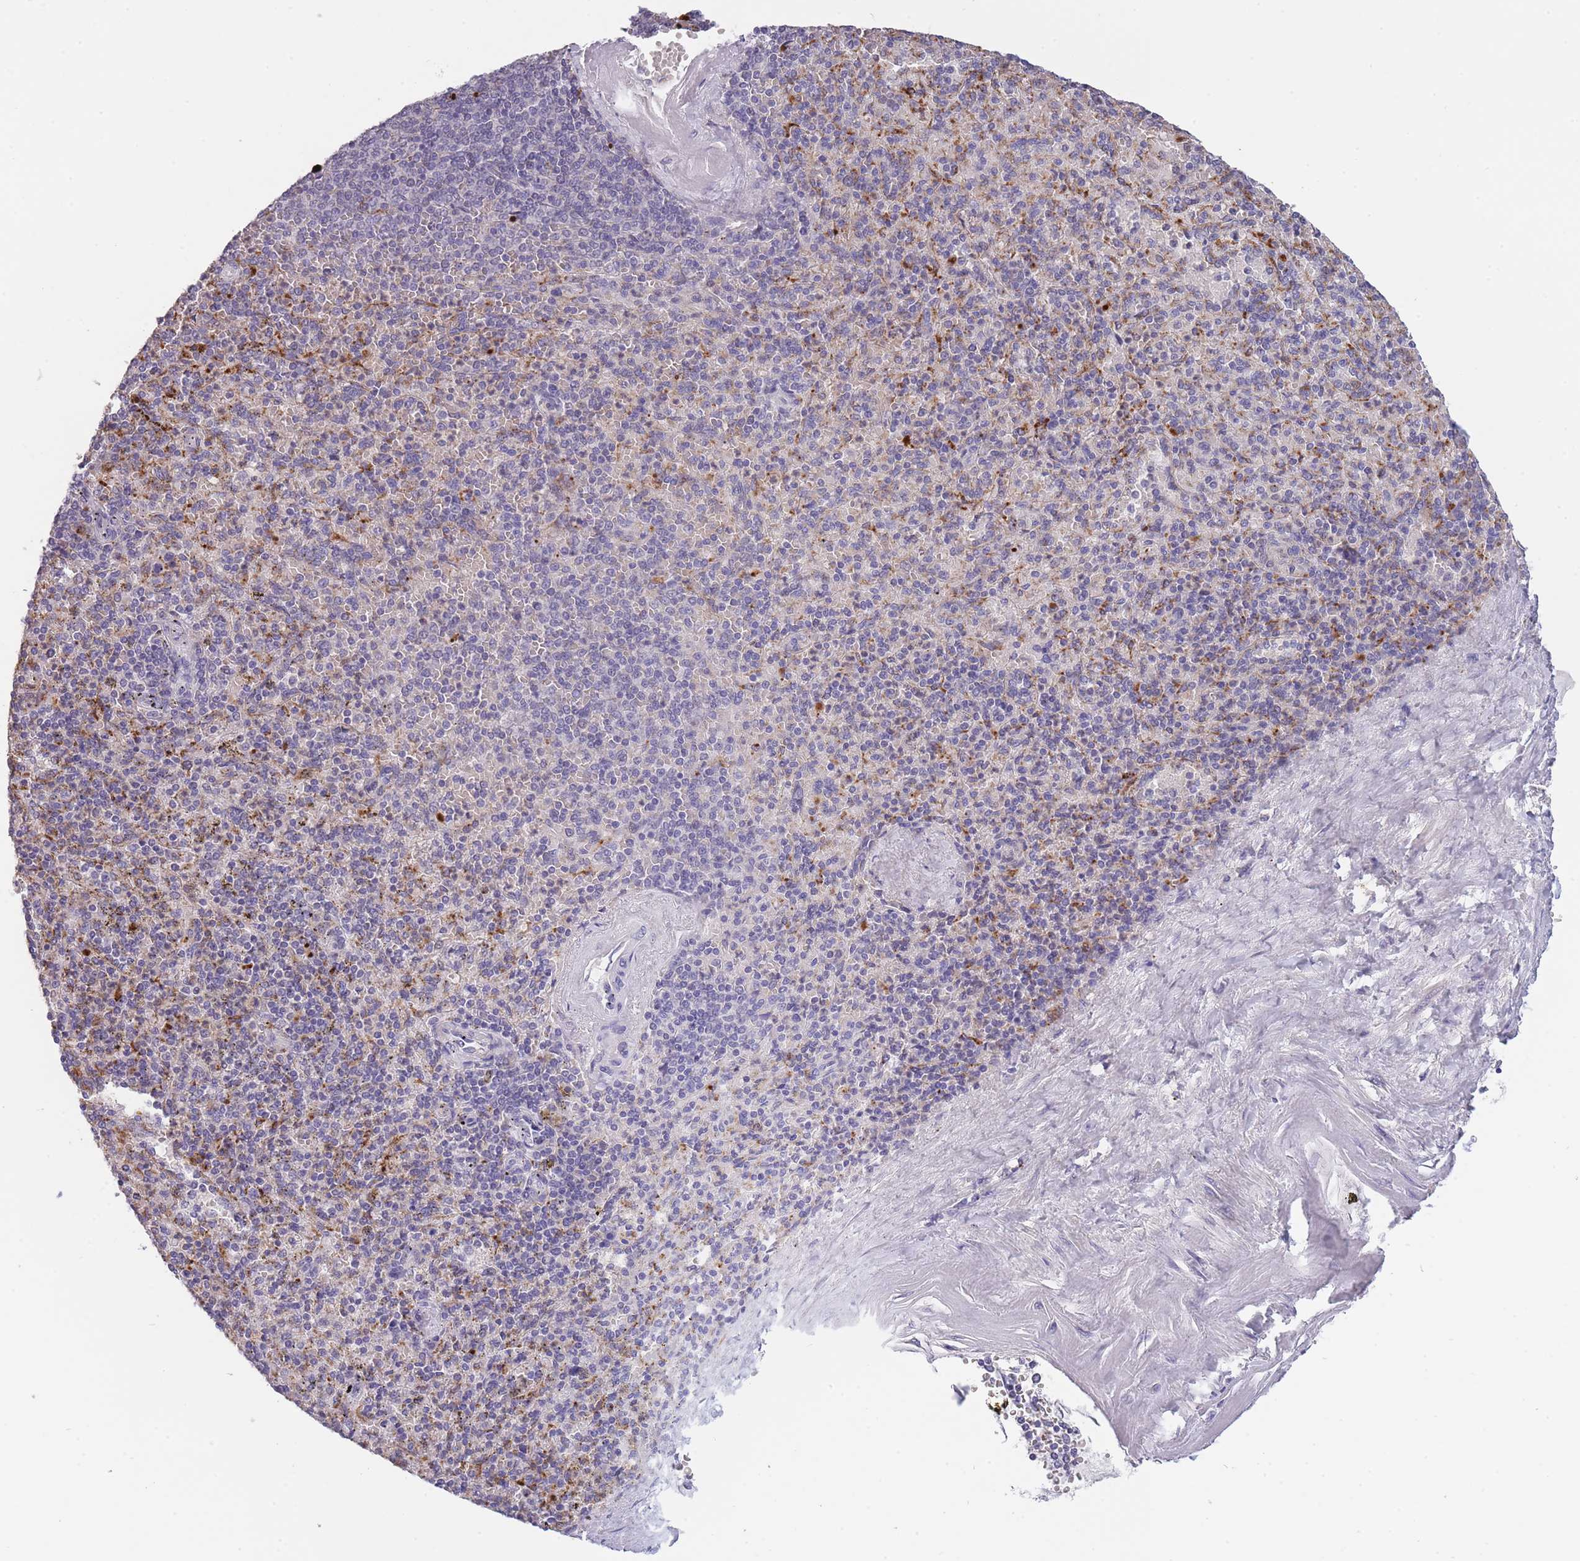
{"staining": {"intensity": "strong", "quantity": "25%-75%", "location": "cytoplasmic/membranous"}, "tissue": "spleen", "cell_type": "Cells in red pulp", "image_type": "normal", "snomed": [{"axis": "morphology", "description": "Normal tissue, NOS"}, {"axis": "topography", "description": "Spleen"}], "caption": "Human spleen stained for a protein (brown) reveals strong cytoplasmic/membranous positive staining in approximately 25%-75% of cells in red pulp.", "gene": "TRIM61", "patient": {"sex": "male", "age": 82}}